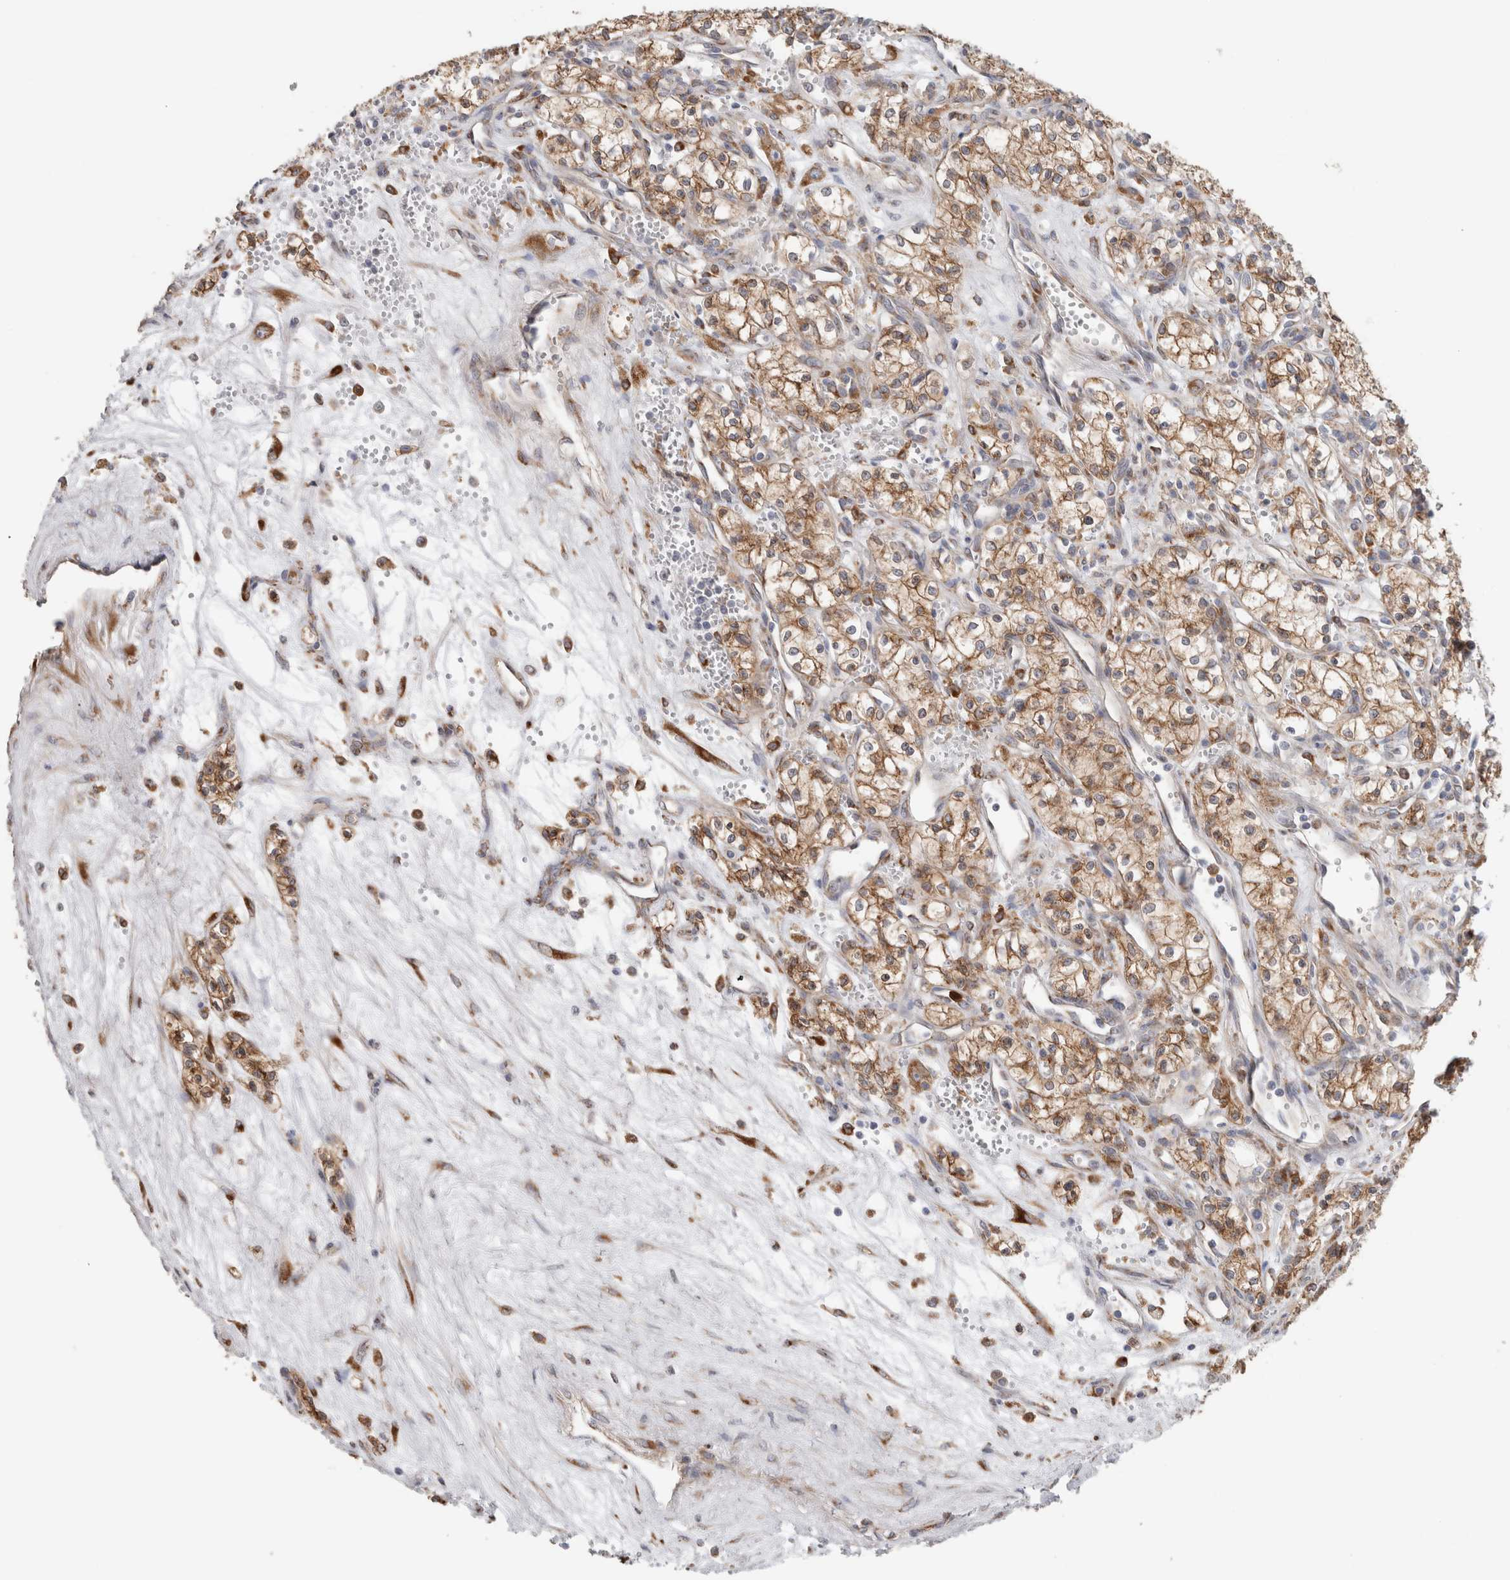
{"staining": {"intensity": "moderate", "quantity": ">75%", "location": "cytoplasmic/membranous"}, "tissue": "renal cancer", "cell_type": "Tumor cells", "image_type": "cancer", "snomed": [{"axis": "morphology", "description": "Adenocarcinoma, NOS"}, {"axis": "topography", "description": "Kidney"}], "caption": "This is an image of immunohistochemistry (IHC) staining of renal cancer, which shows moderate staining in the cytoplasmic/membranous of tumor cells.", "gene": "P4HA1", "patient": {"sex": "male", "age": 59}}